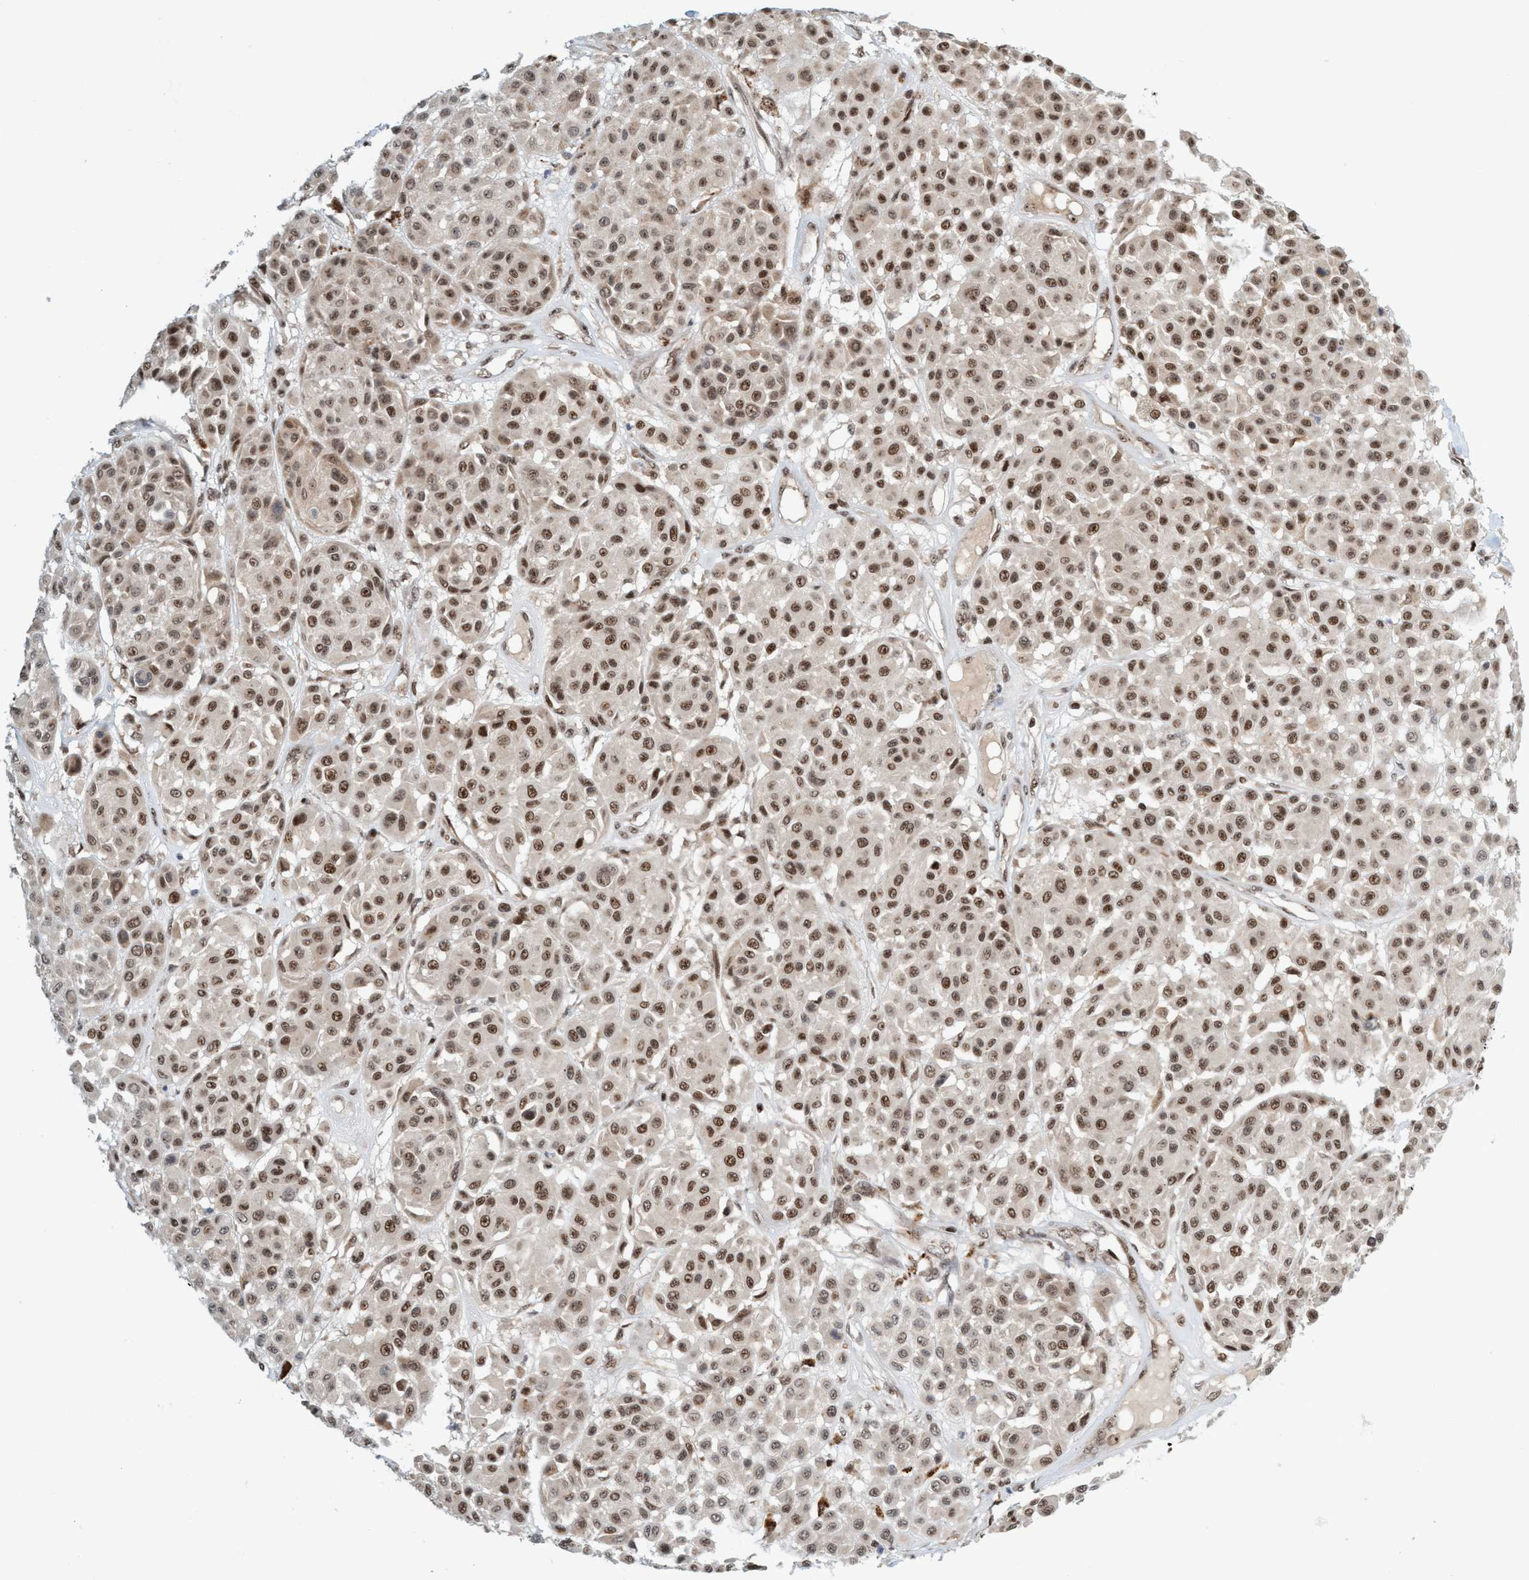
{"staining": {"intensity": "strong", "quantity": ">75%", "location": "nuclear"}, "tissue": "melanoma", "cell_type": "Tumor cells", "image_type": "cancer", "snomed": [{"axis": "morphology", "description": "Malignant melanoma, Metastatic site"}, {"axis": "topography", "description": "Soft tissue"}], "caption": "The photomicrograph reveals staining of melanoma, revealing strong nuclear protein positivity (brown color) within tumor cells.", "gene": "SMCR8", "patient": {"sex": "male", "age": 41}}